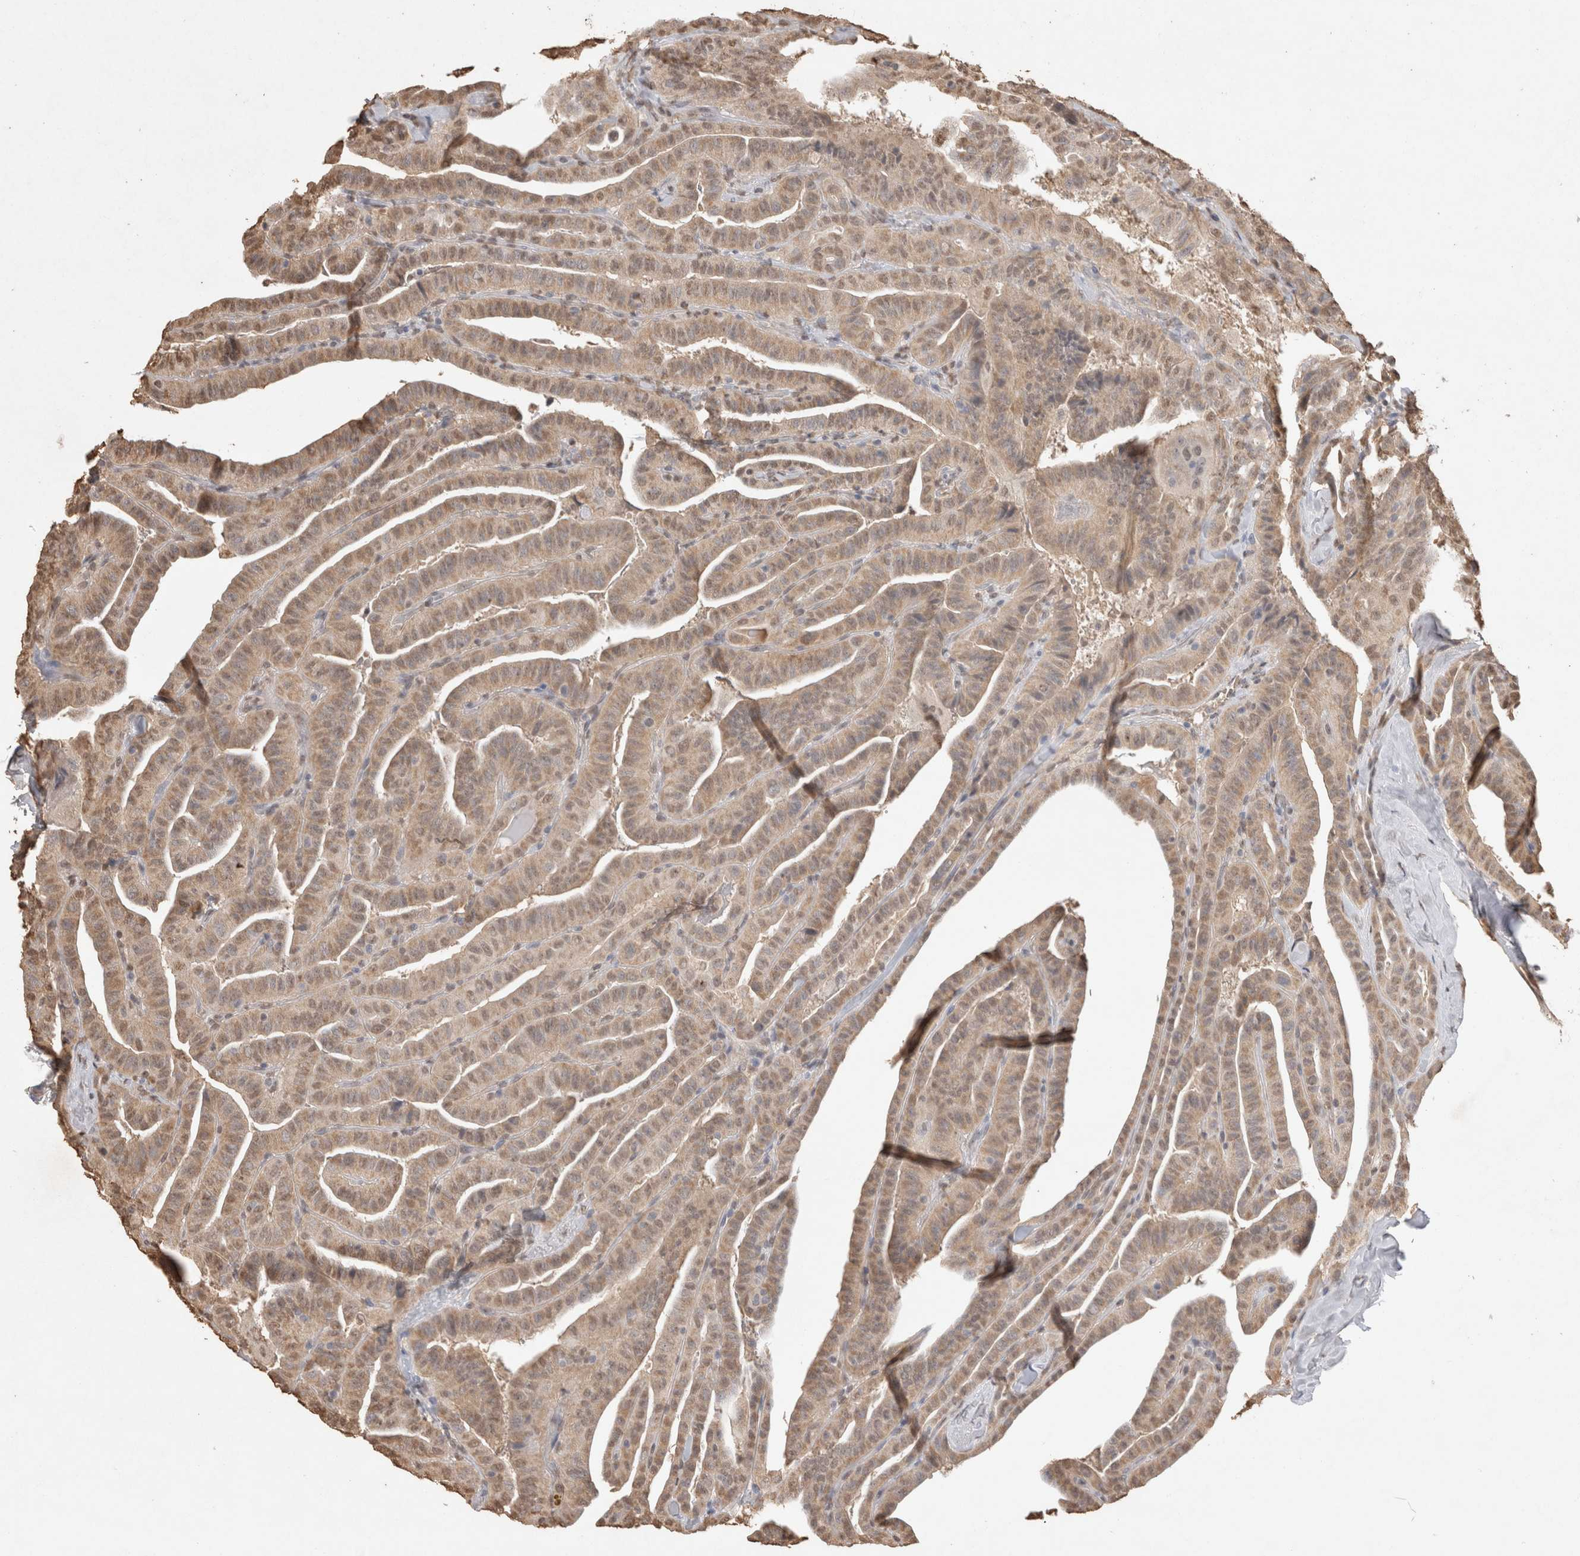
{"staining": {"intensity": "weak", "quantity": ">75%", "location": "cytoplasmic/membranous,nuclear"}, "tissue": "thyroid cancer", "cell_type": "Tumor cells", "image_type": "cancer", "snomed": [{"axis": "morphology", "description": "Papillary adenocarcinoma, NOS"}, {"axis": "topography", "description": "Thyroid gland"}], "caption": "A high-resolution histopathology image shows immunohistochemistry staining of papillary adenocarcinoma (thyroid), which exhibits weak cytoplasmic/membranous and nuclear expression in approximately >75% of tumor cells. (brown staining indicates protein expression, while blue staining denotes nuclei).", "gene": "MLX", "patient": {"sex": "male", "age": 77}}